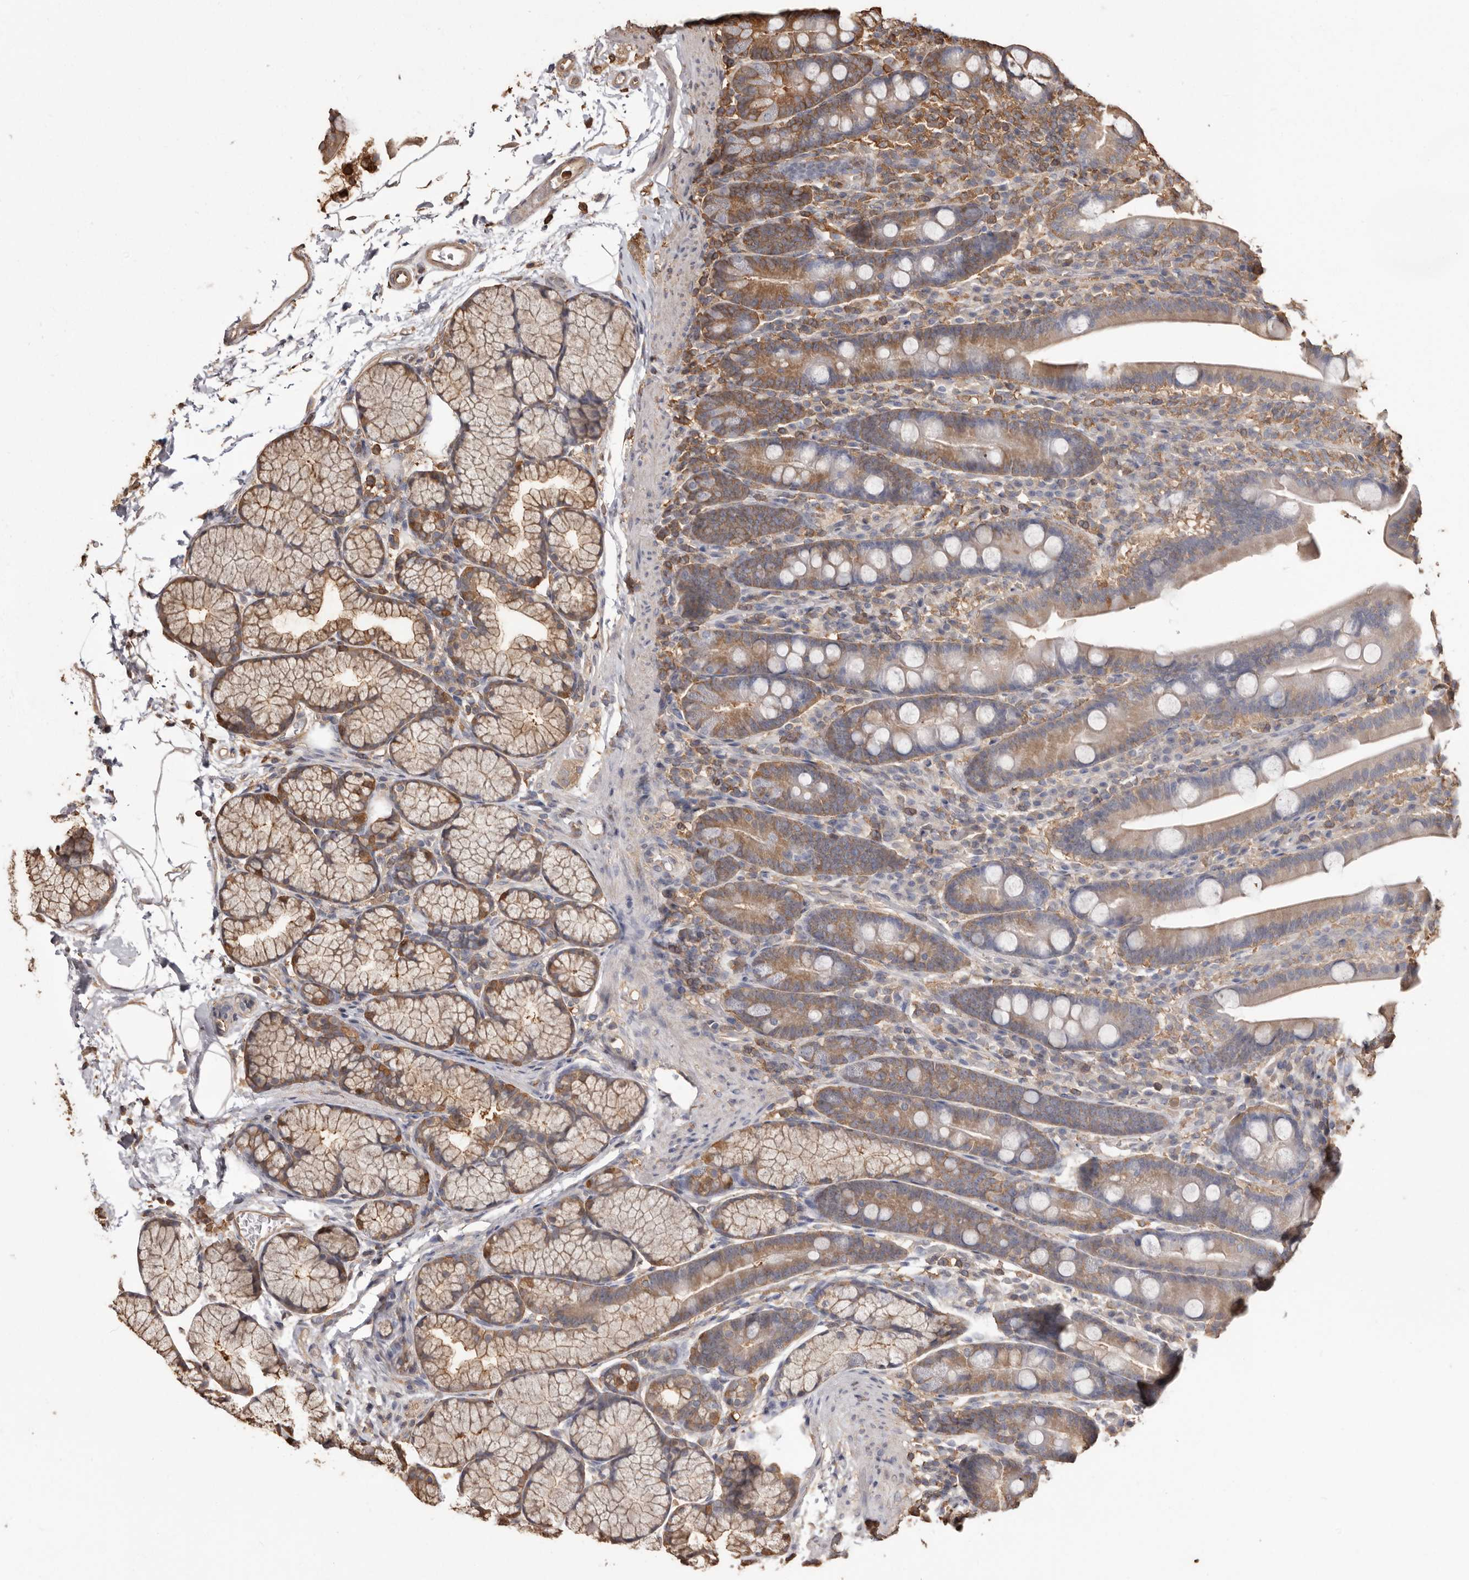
{"staining": {"intensity": "moderate", "quantity": ">75%", "location": "cytoplasmic/membranous"}, "tissue": "duodenum", "cell_type": "Glandular cells", "image_type": "normal", "snomed": [{"axis": "morphology", "description": "Normal tissue, NOS"}, {"axis": "topography", "description": "Duodenum"}], "caption": "High-power microscopy captured an immunohistochemistry micrograph of unremarkable duodenum, revealing moderate cytoplasmic/membranous expression in about >75% of glandular cells. (DAB IHC, brown staining for protein, blue staining for nuclei).", "gene": "PKM", "patient": {"sex": "male", "age": 35}}